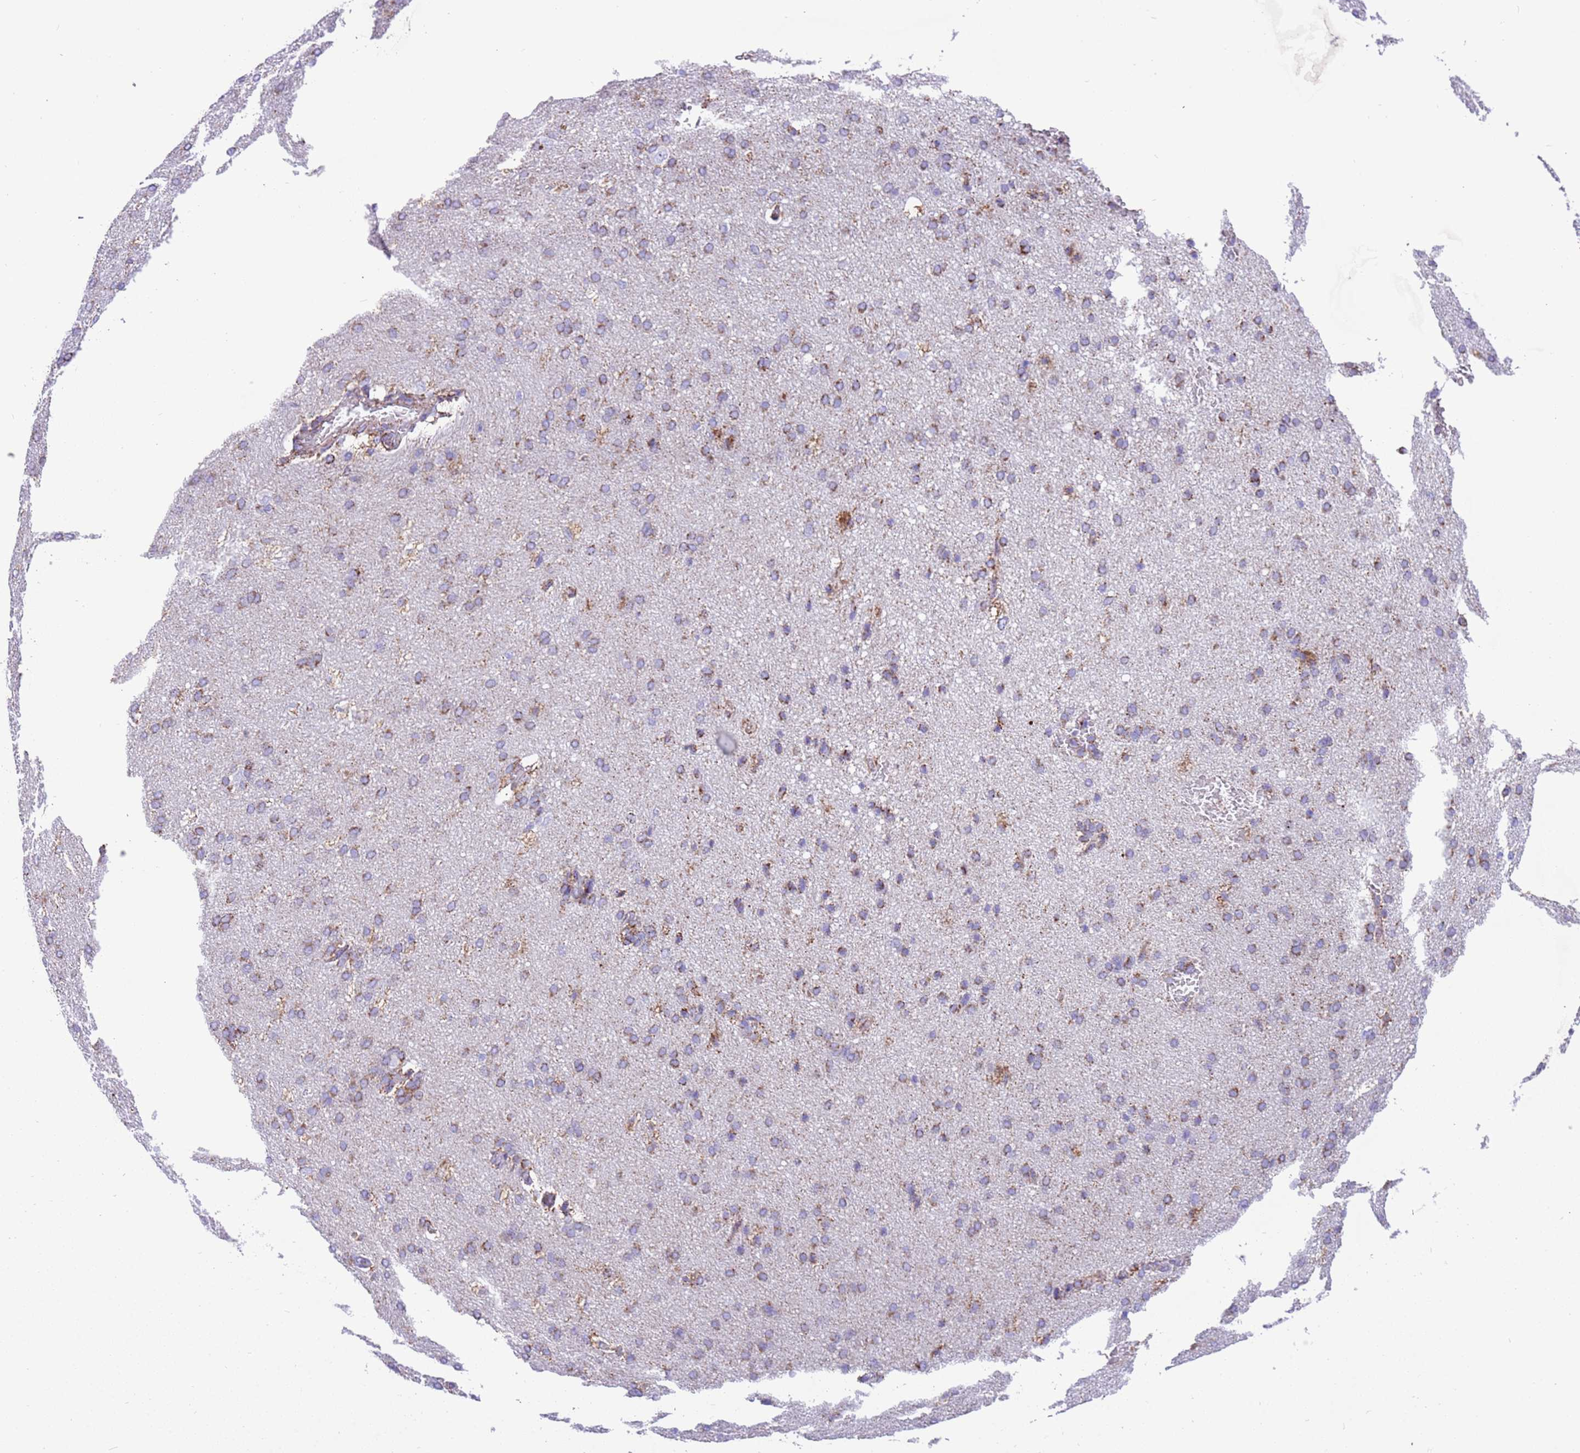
{"staining": {"intensity": "weak", "quantity": "25%-75%", "location": "cytoplasmic/membranous"}, "tissue": "cerebral cortex", "cell_type": "Endothelial cells", "image_type": "normal", "snomed": [{"axis": "morphology", "description": "Normal tissue, NOS"}, {"axis": "topography", "description": "Cerebral cortex"}], "caption": "There is low levels of weak cytoplasmic/membranous positivity in endothelial cells of unremarkable cerebral cortex, as demonstrated by immunohistochemical staining (brown color).", "gene": "SUCLG2", "patient": {"sex": "male", "age": 62}}